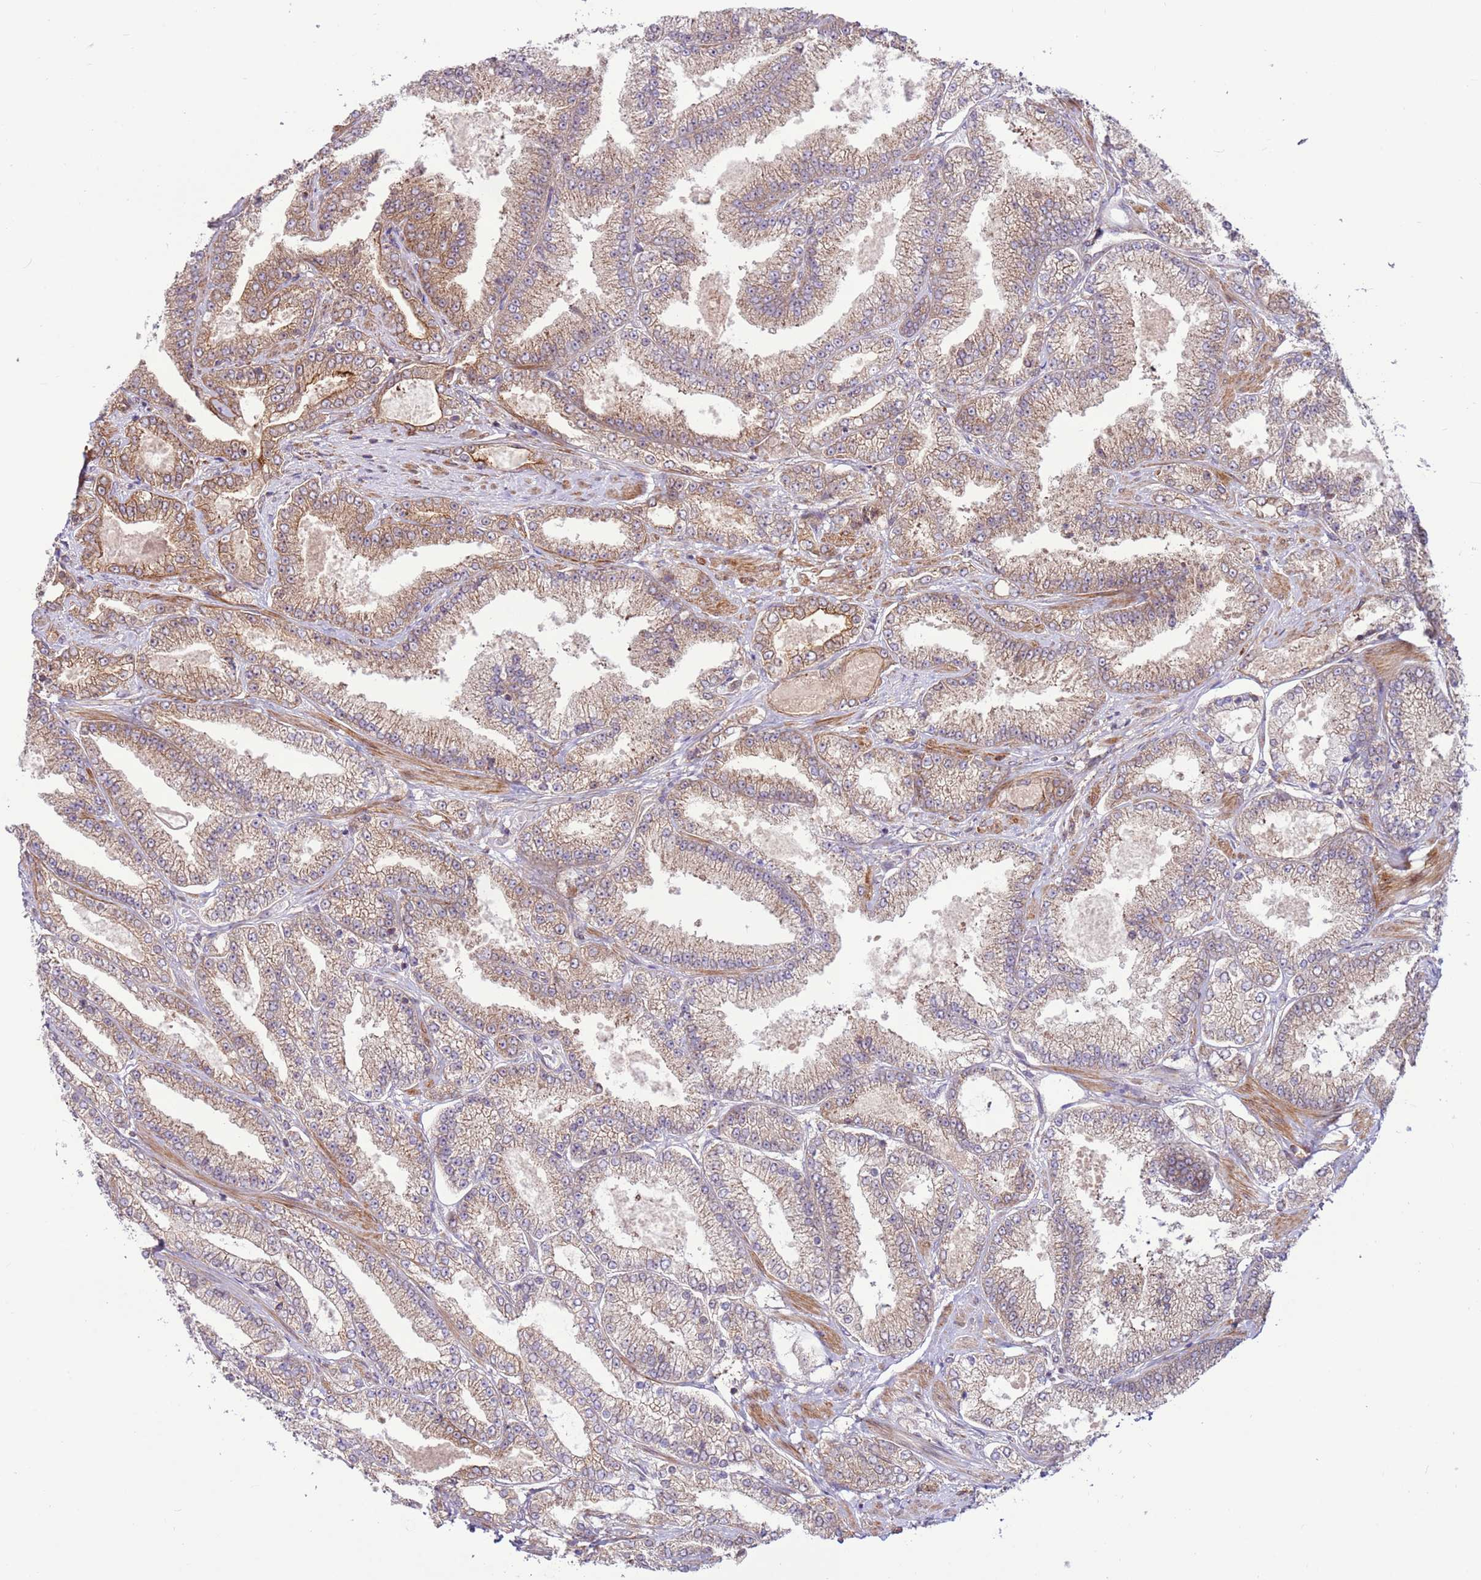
{"staining": {"intensity": "weak", "quantity": ">75%", "location": "cytoplasmic/membranous"}, "tissue": "prostate cancer", "cell_type": "Tumor cells", "image_type": "cancer", "snomed": [{"axis": "morphology", "description": "Adenocarcinoma, High grade"}, {"axis": "topography", "description": "Prostate"}], "caption": "Prostate cancer was stained to show a protein in brown. There is low levels of weak cytoplasmic/membranous staining in about >75% of tumor cells. Ihc stains the protein of interest in brown and the nuclei are stained blue.", "gene": "DDX19B", "patient": {"sex": "male", "age": 68}}